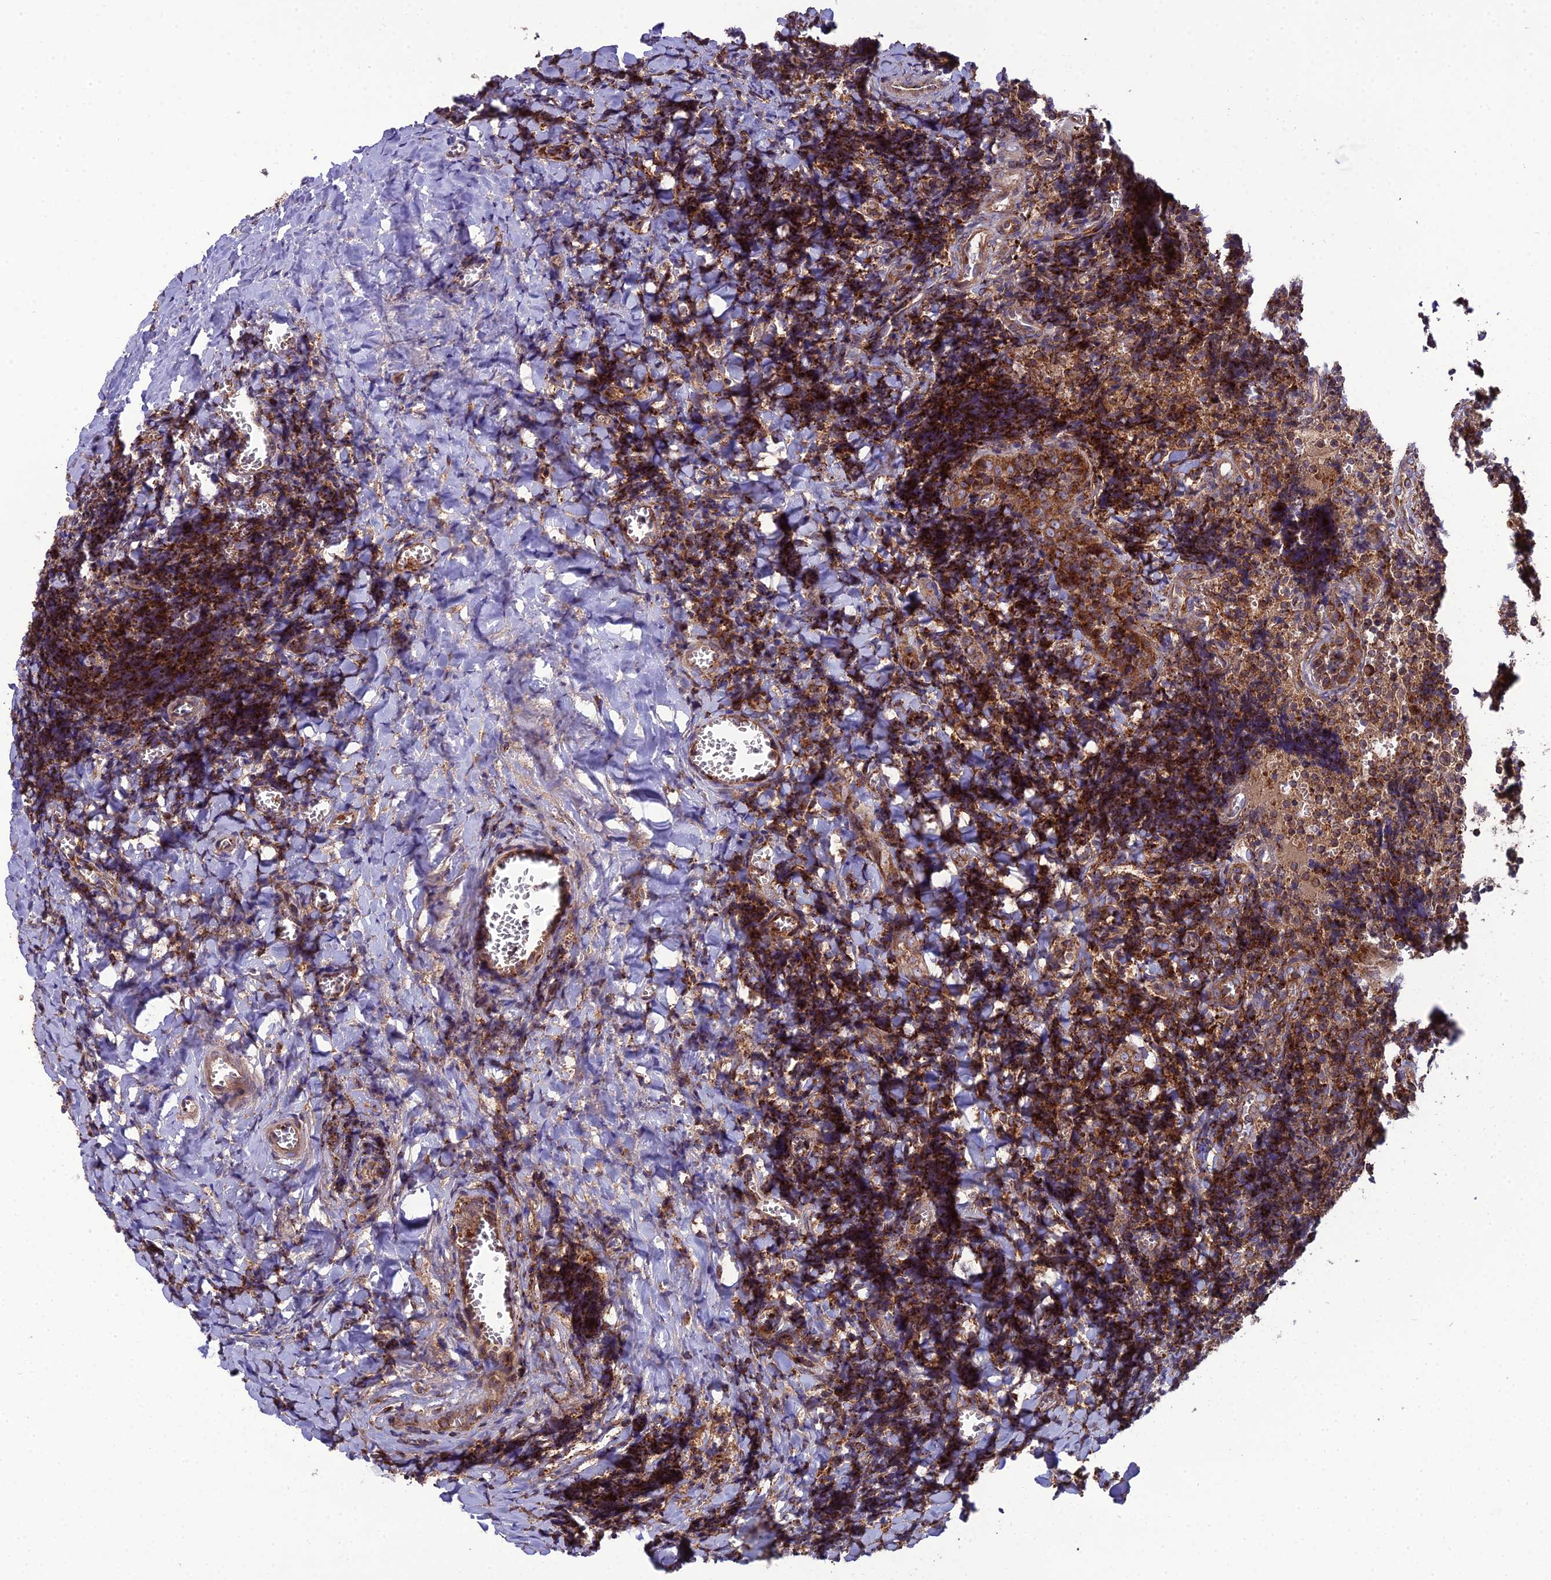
{"staining": {"intensity": "strong", "quantity": ">75%", "location": "cytoplasmic/membranous"}, "tissue": "tonsil", "cell_type": "Germinal center cells", "image_type": "normal", "snomed": [{"axis": "morphology", "description": "Normal tissue, NOS"}, {"axis": "topography", "description": "Tonsil"}], "caption": "Germinal center cells show high levels of strong cytoplasmic/membranous staining in approximately >75% of cells in benign human tonsil. The protein of interest is stained brown, and the nuclei are stained in blue (DAB (3,3'-diaminobenzidine) IHC with brightfield microscopy, high magnification).", "gene": "LNPEP", "patient": {"sex": "male", "age": 27}}